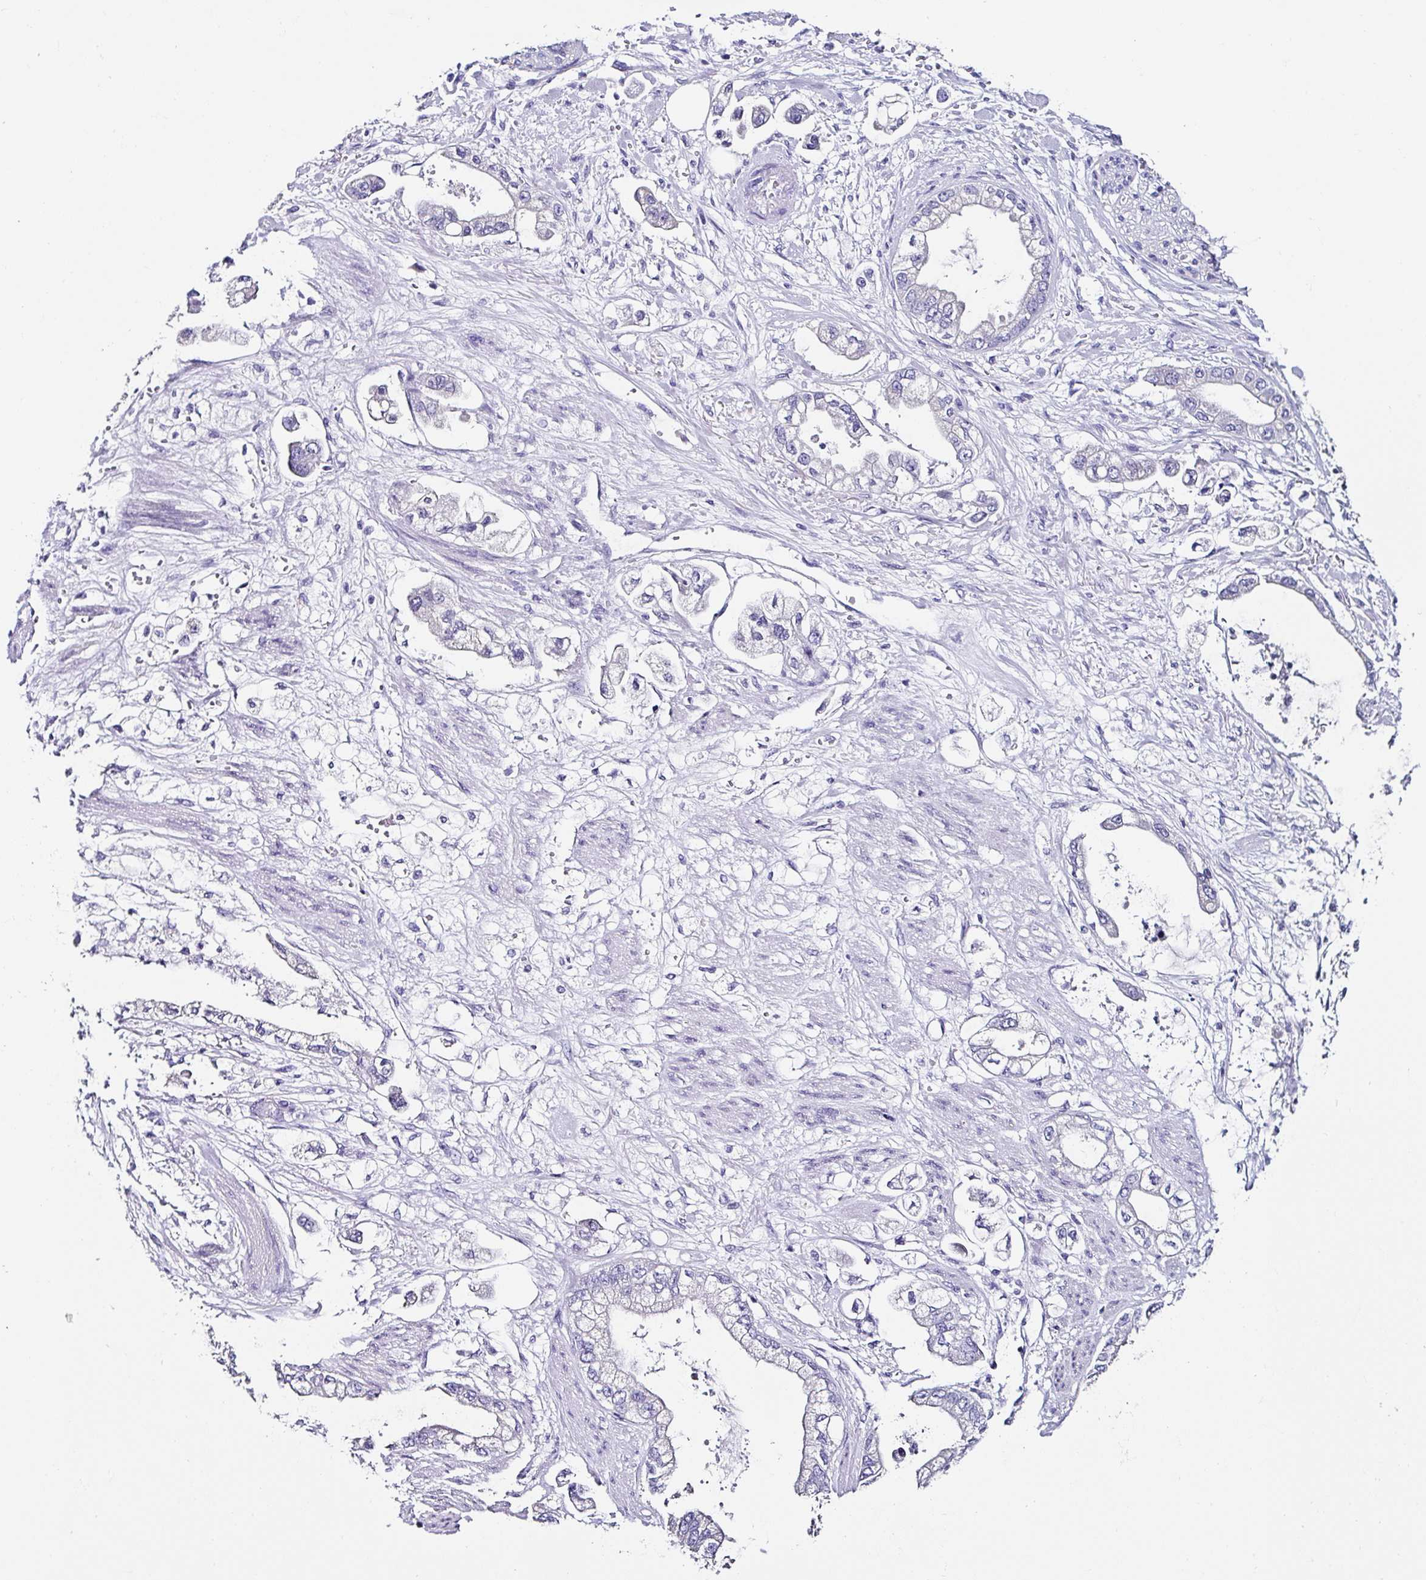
{"staining": {"intensity": "negative", "quantity": "none", "location": "none"}, "tissue": "stomach cancer", "cell_type": "Tumor cells", "image_type": "cancer", "snomed": [{"axis": "morphology", "description": "Adenocarcinoma, NOS"}, {"axis": "topography", "description": "Stomach"}], "caption": "The micrograph reveals no staining of tumor cells in adenocarcinoma (stomach). (IHC, brightfield microscopy, high magnification).", "gene": "TMPRSS11E", "patient": {"sex": "male", "age": 62}}